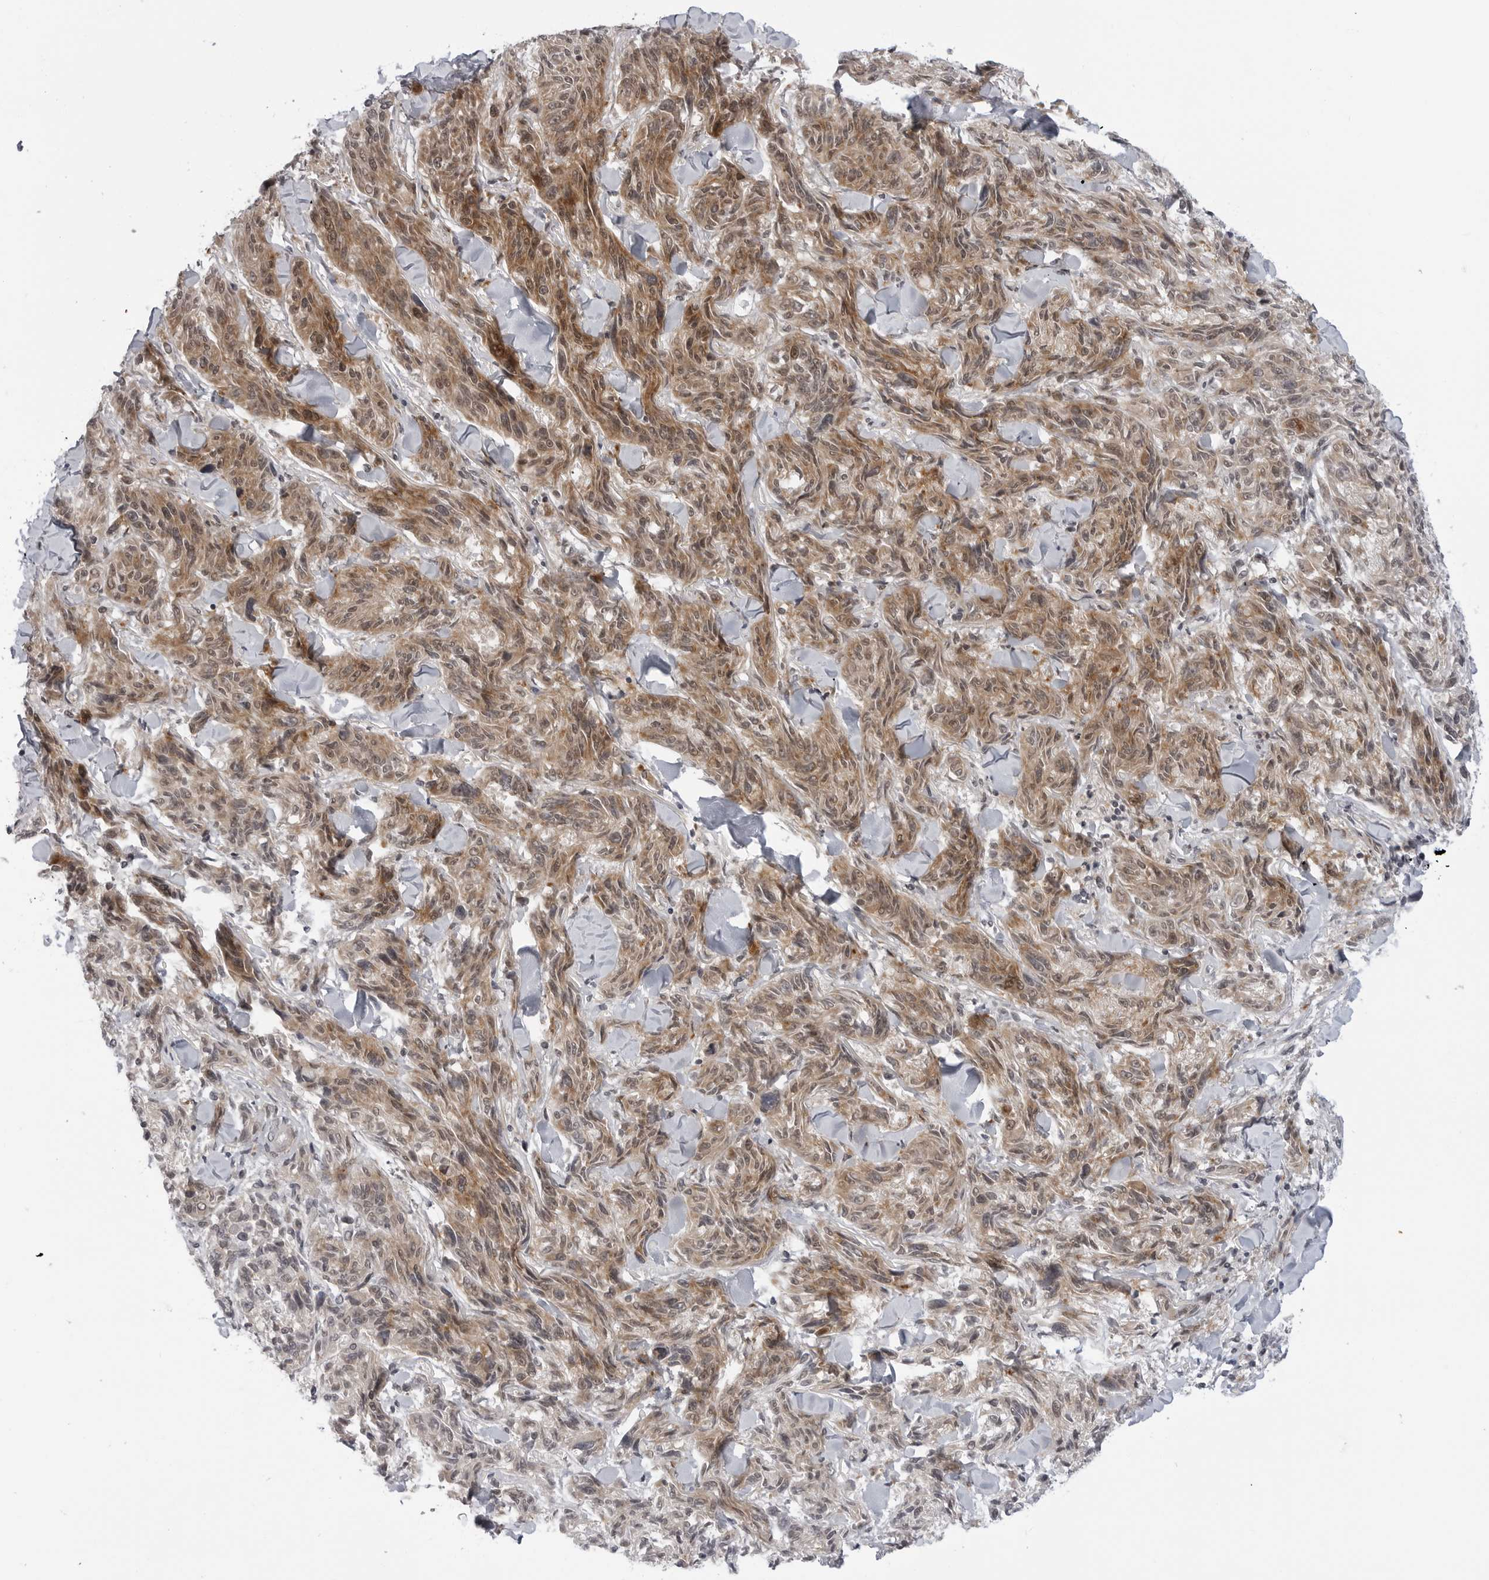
{"staining": {"intensity": "moderate", "quantity": ">75%", "location": "cytoplasmic/membranous"}, "tissue": "melanoma", "cell_type": "Tumor cells", "image_type": "cancer", "snomed": [{"axis": "morphology", "description": "Malignant melanoma, NOS"}, {"axis": "topography", "description": "Skin"}], "caption": "Malignant melanoma stained with a protein marker displays moderate staining in tumor cells.", "gene": "ADAMTS5", "patient": {"sex": "male", "age": 53}}